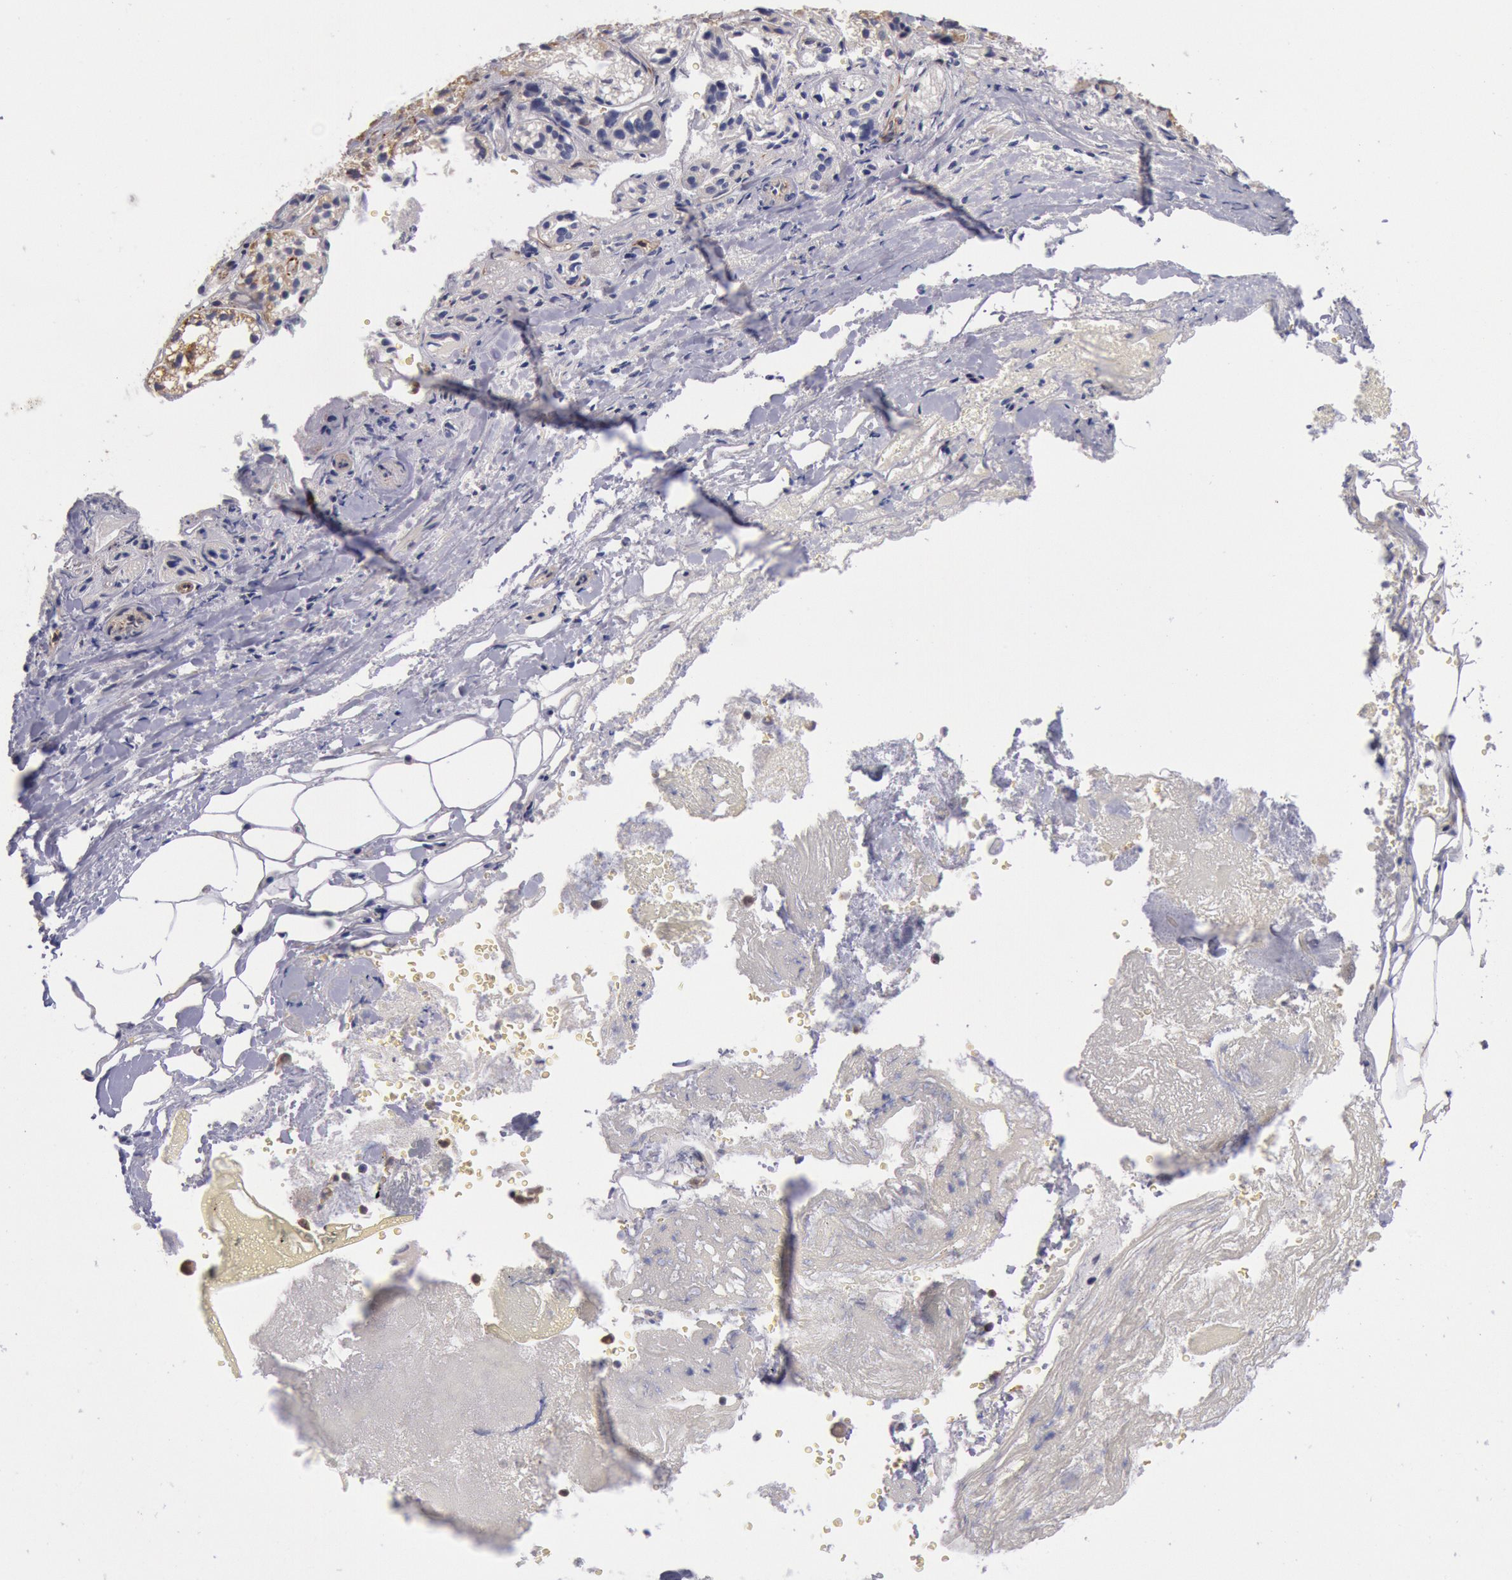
{"staining": {"intensity": "moderate", "quantity": ">75%", "location": "cytoplasmic/membranous"}, "tissue": "adrenal gland", "cell_type": "Glandular cells", "image_type": "normal", "snomed": [{"axis": "morphology", "description": "Normal tissue, NOS"}, {"axis": "topography", "description": "Adrenal gland"}], "caption": "Protein staining demonstrates moderate cytoplasmic/membranous expression in about >75% of glandular cells in benign adrenal gland.", "gene": "DRG1", "patient": {"sex": "female", "age": 71}}